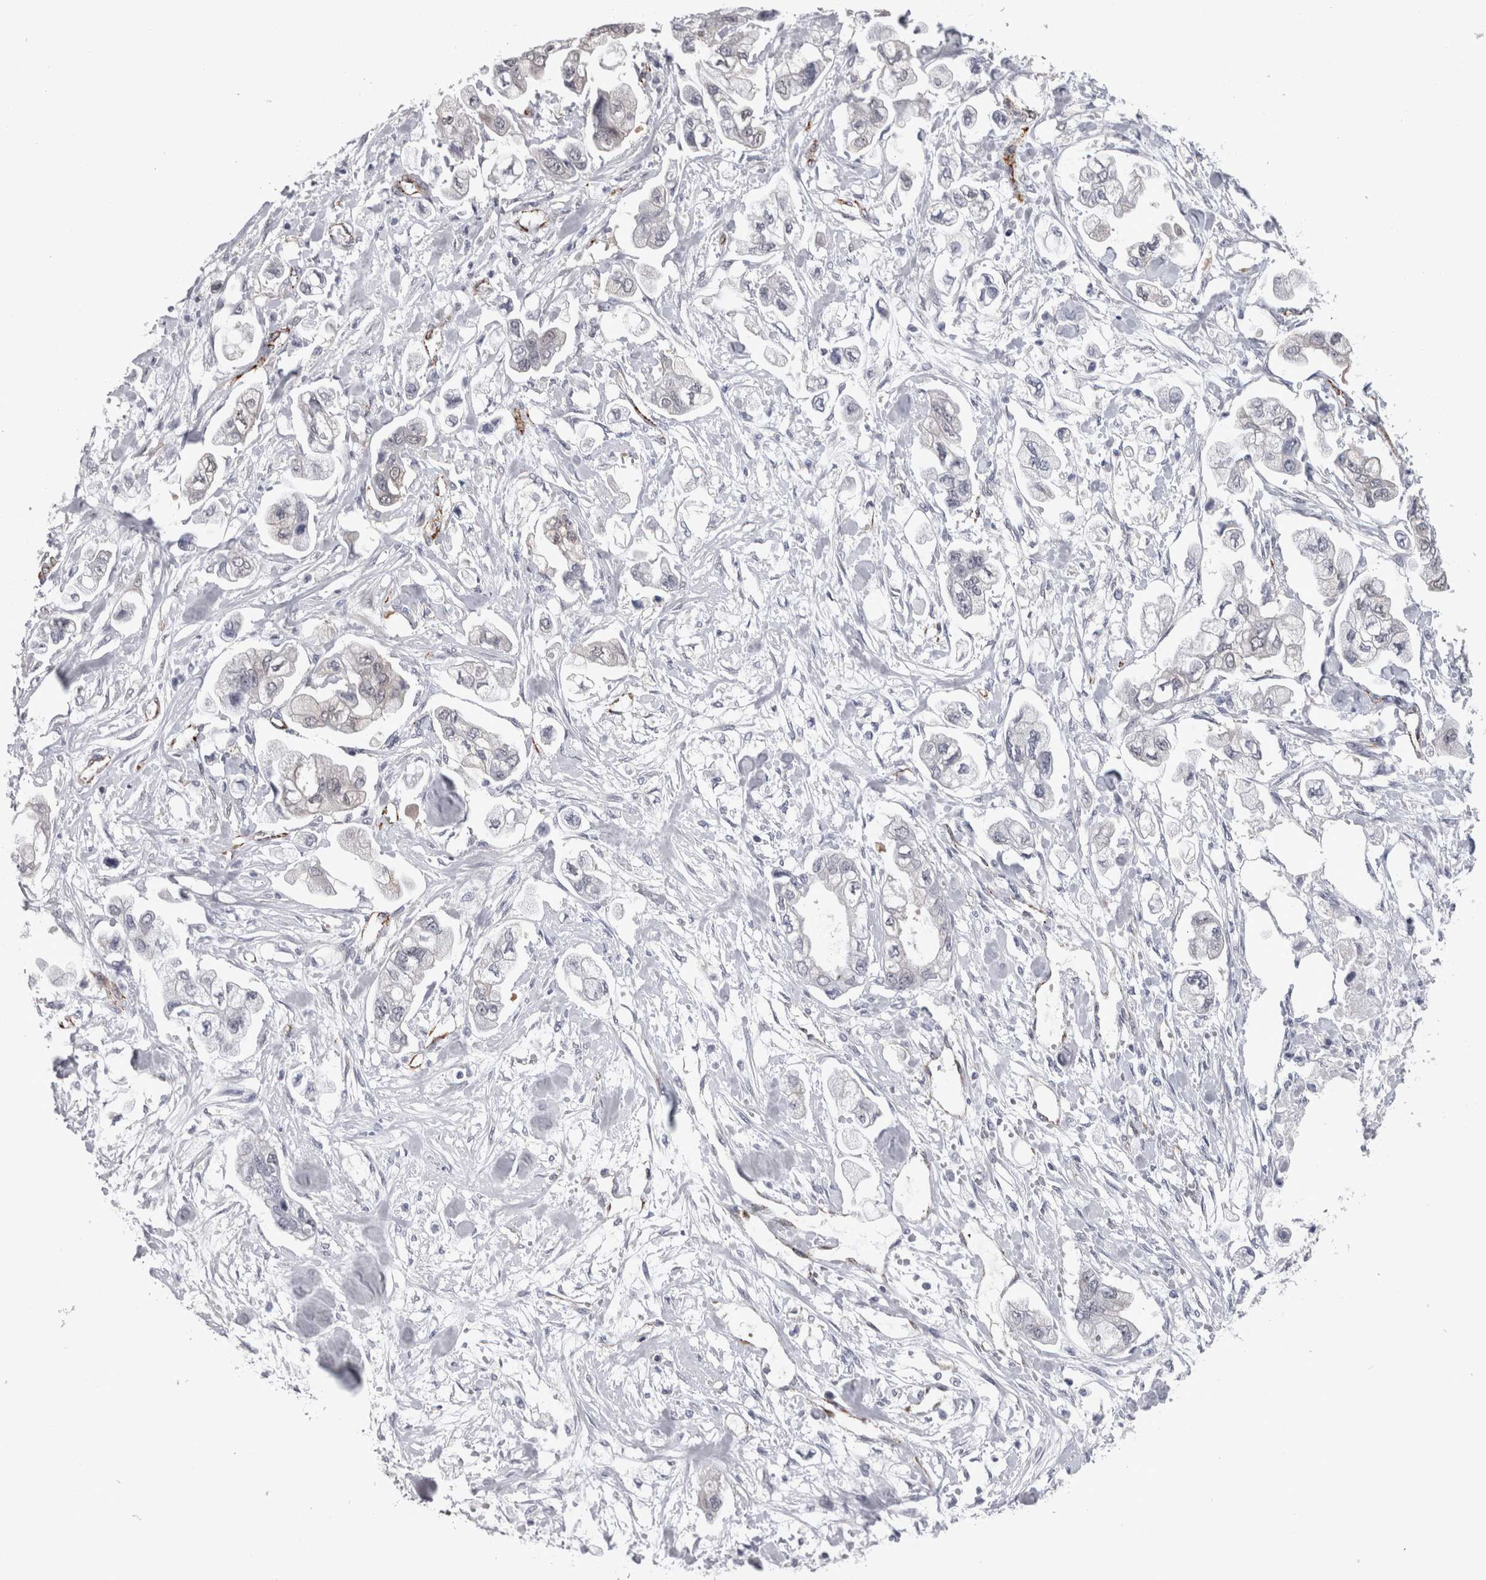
{"staining": {"intensity": "negative", "quantity": "none", "location": "none"}, "tissue": "stomach cancer", "cell_type": "Tumor cells", "image_type": "cancer", "snomed": [{"axis": "morphology", "description": "Normal tissue, NOS"}, {"axis": "morphology", "description": "Adenocarcinoma, NOS"}, {"axis": "topography", "description": "Stomach"}], "caption": "IHC micrograph of human stomach cancer stained for a protein (brown), which shows no staining in tumor cells.", "gene": "ACOT7", "patient": {"sex": "male", "age": 62}}